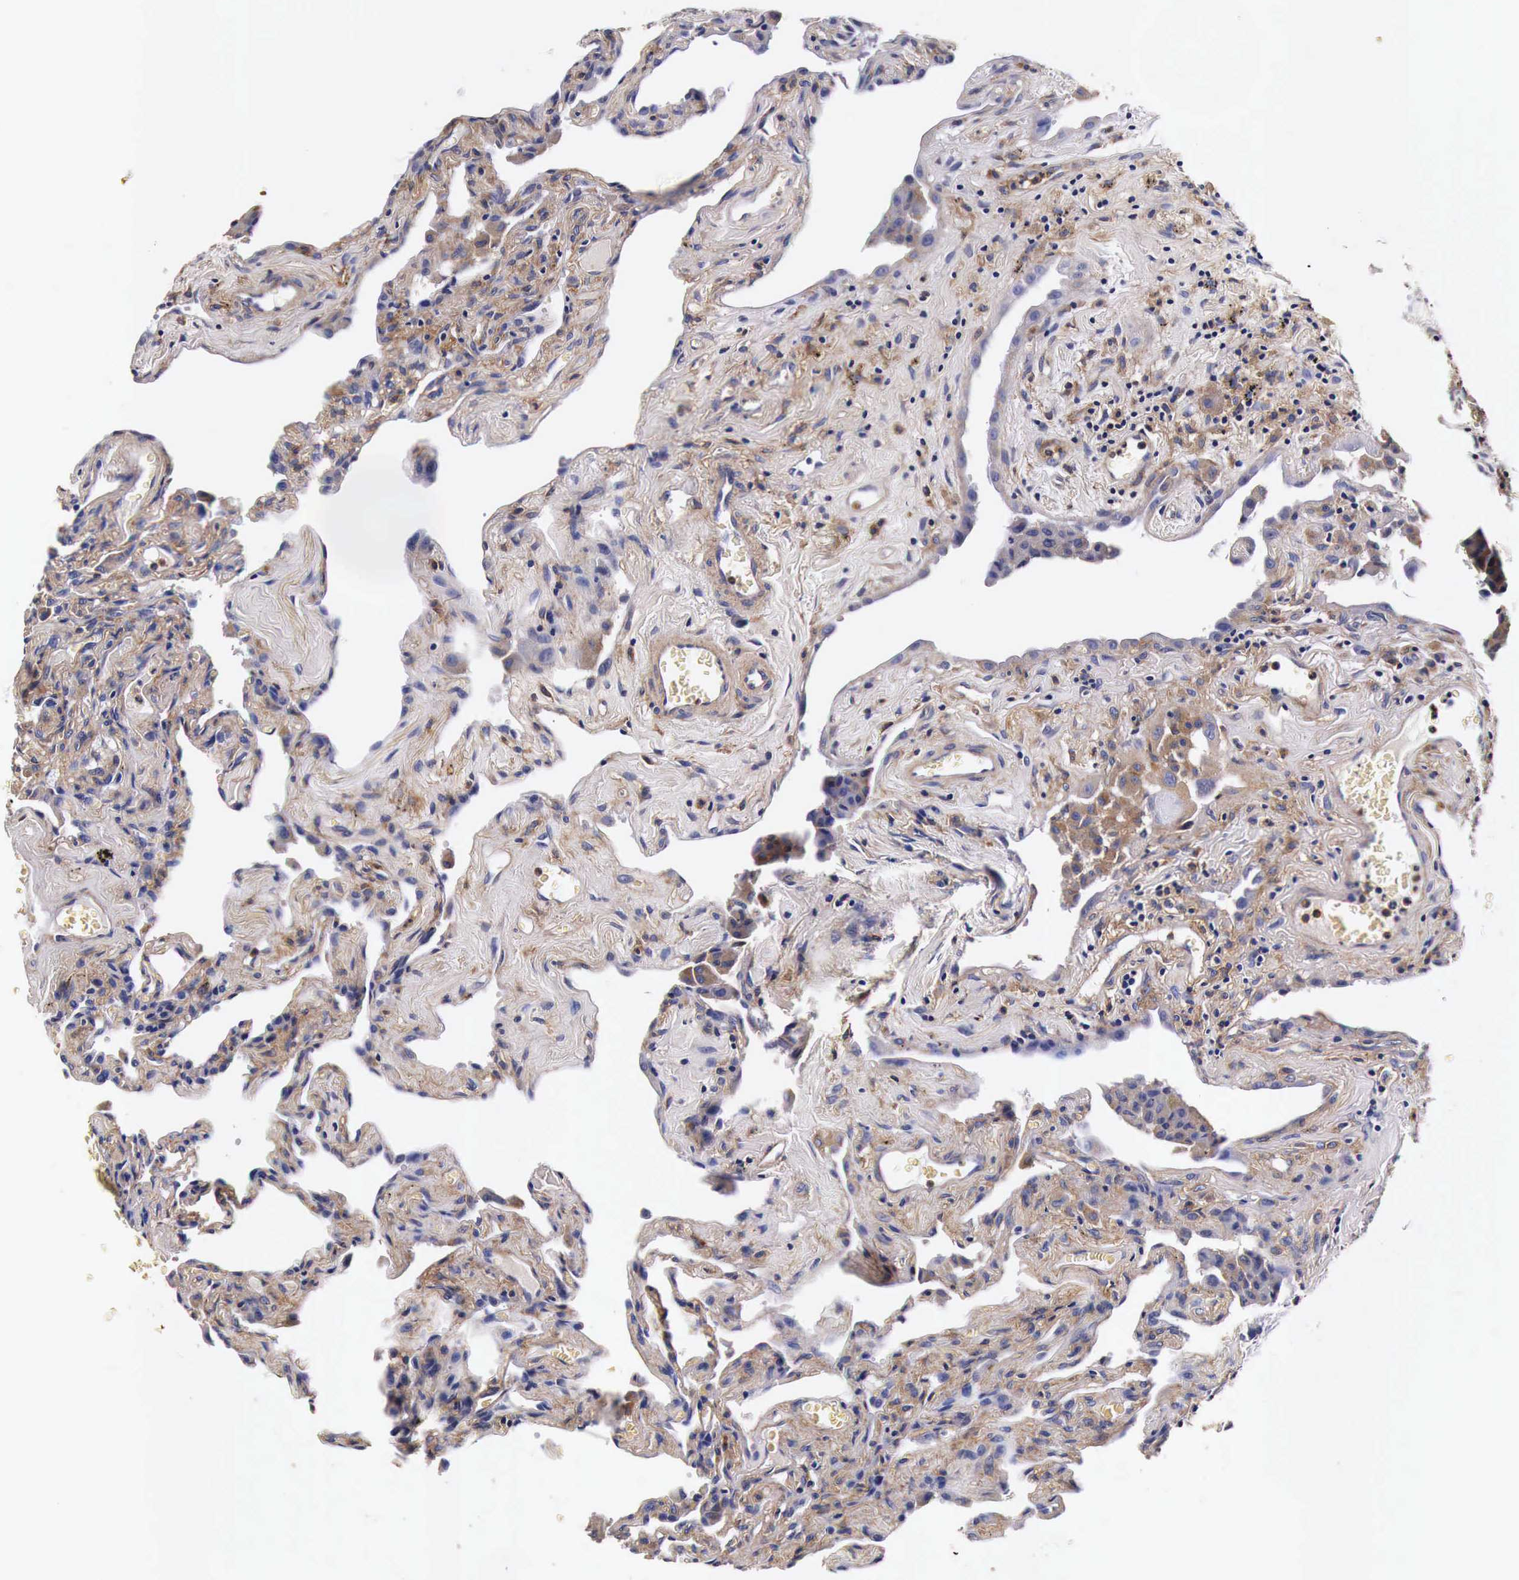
{"staining": {"intensity": "weak", "quantity": ">75%", "location": "cytoplasmic/membranous"}, "tissue": "lung", "cell_type": "Alveolar cells", "image_type": "normal", "snomed": [{"axis": "morphology", "description": "Normal tissue, NOS"}, {"axis": "topography", "description": "Lung"}], "caption": "Immunohistochemistry (IHC) histopathology image of normal lung stained for a protein (brown), which demonstrates low levels of weak cytoplasmic/membranous staining in approximately >75% of alveolar cells.", "gene": "RP2", "patient": {"sex": "male", "age": 73}}